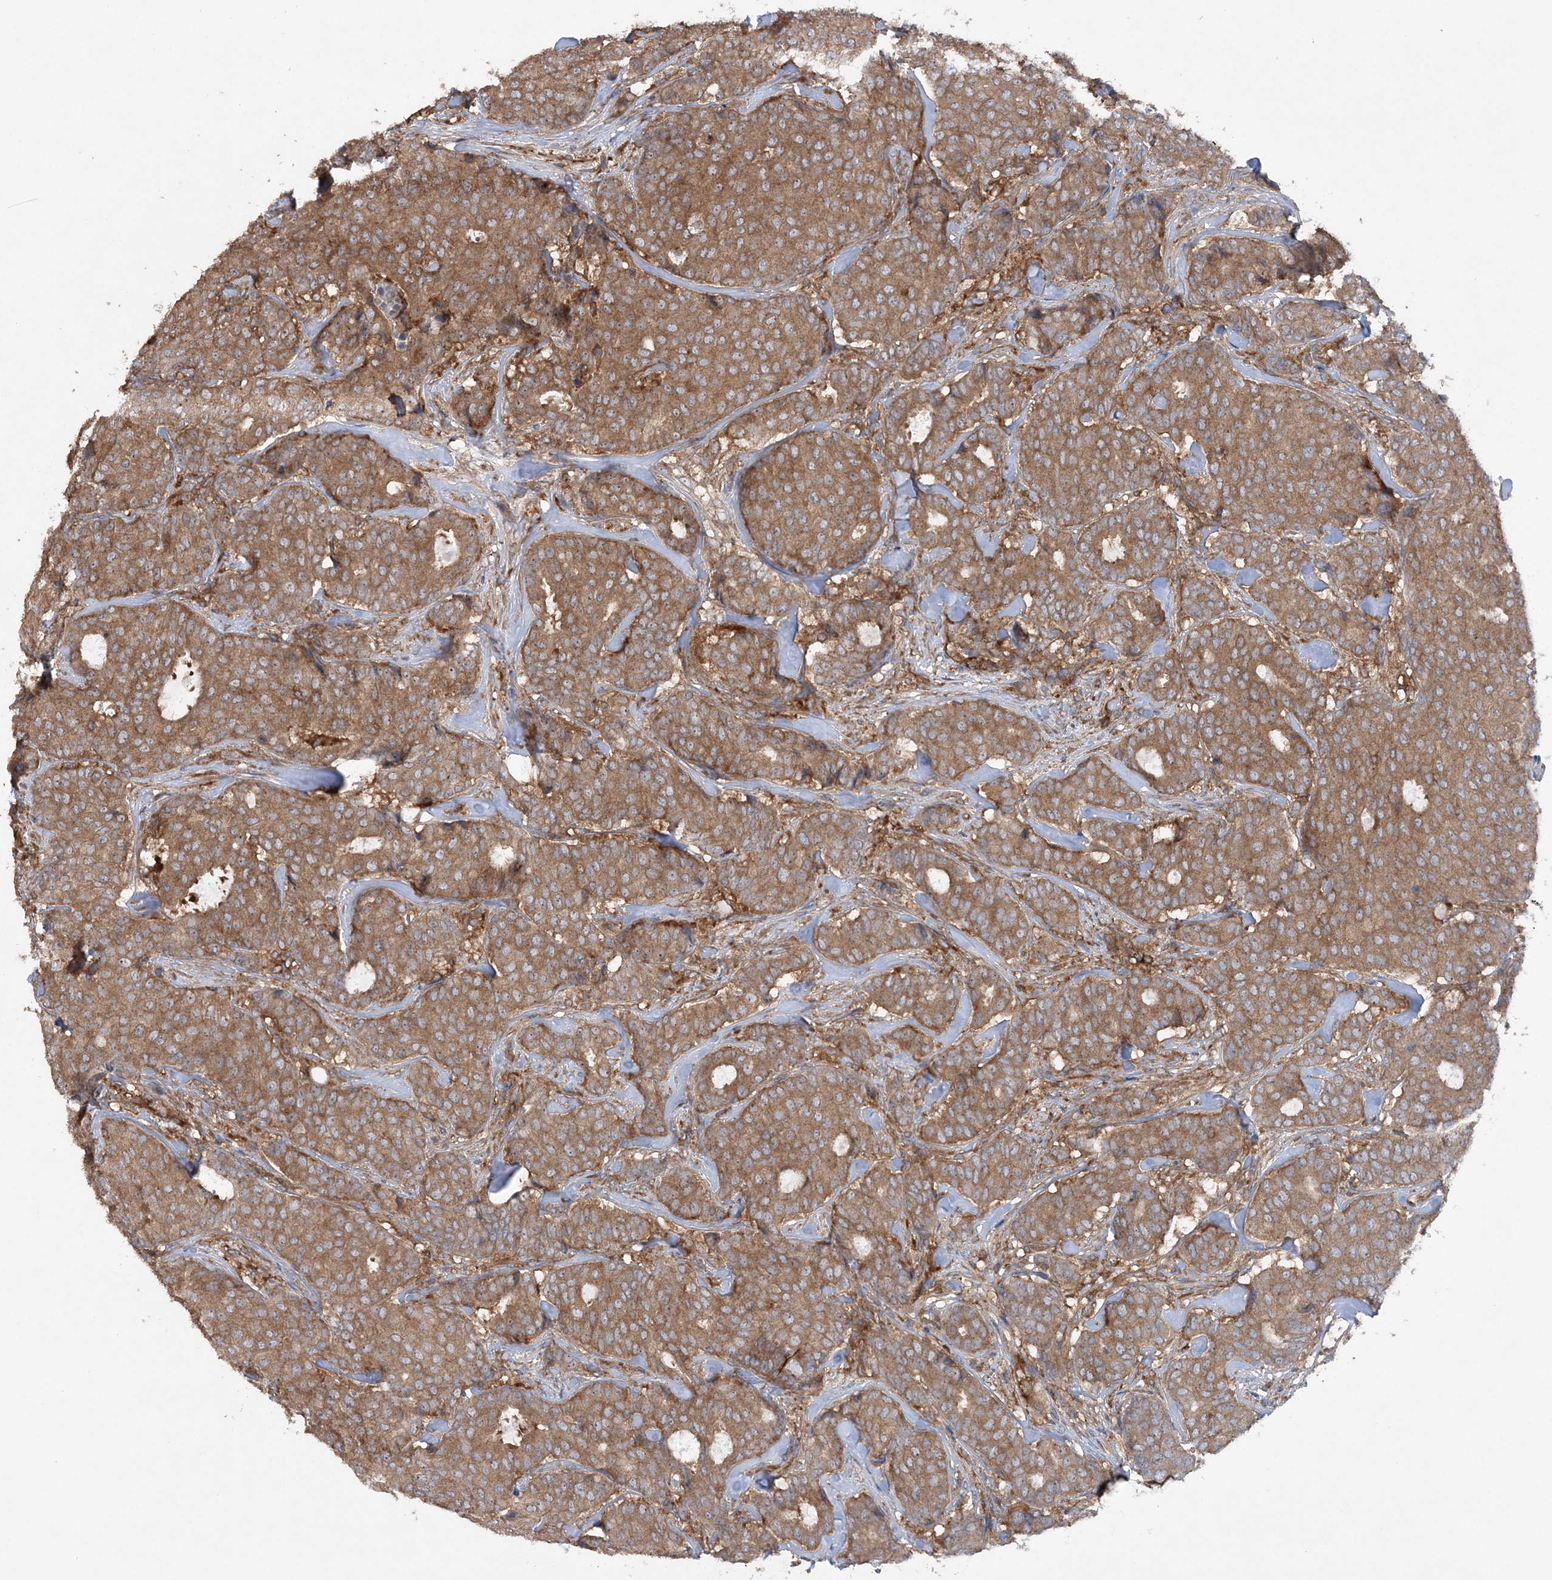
{"staining": {"intensity": "moderate", "quantity": ">75%", "location": "cytoplasmic/membranous"}, "tissue": "breast cancer", "cell_type": "Tumor cells", "image_type": "cancer", "snomed": [{"axis": "morphology", "description": "Duct carcinoma"}, {"axis": "topography", "description": "Breast"}], "caption": "A brown stain labels moderate cytoplasmic/membranous expression of a protein in human breast cancer (intraductal carcinoma) tumor cells.", "gene": "ACAP2", "patient": {"sex": "female", "age": 75}}